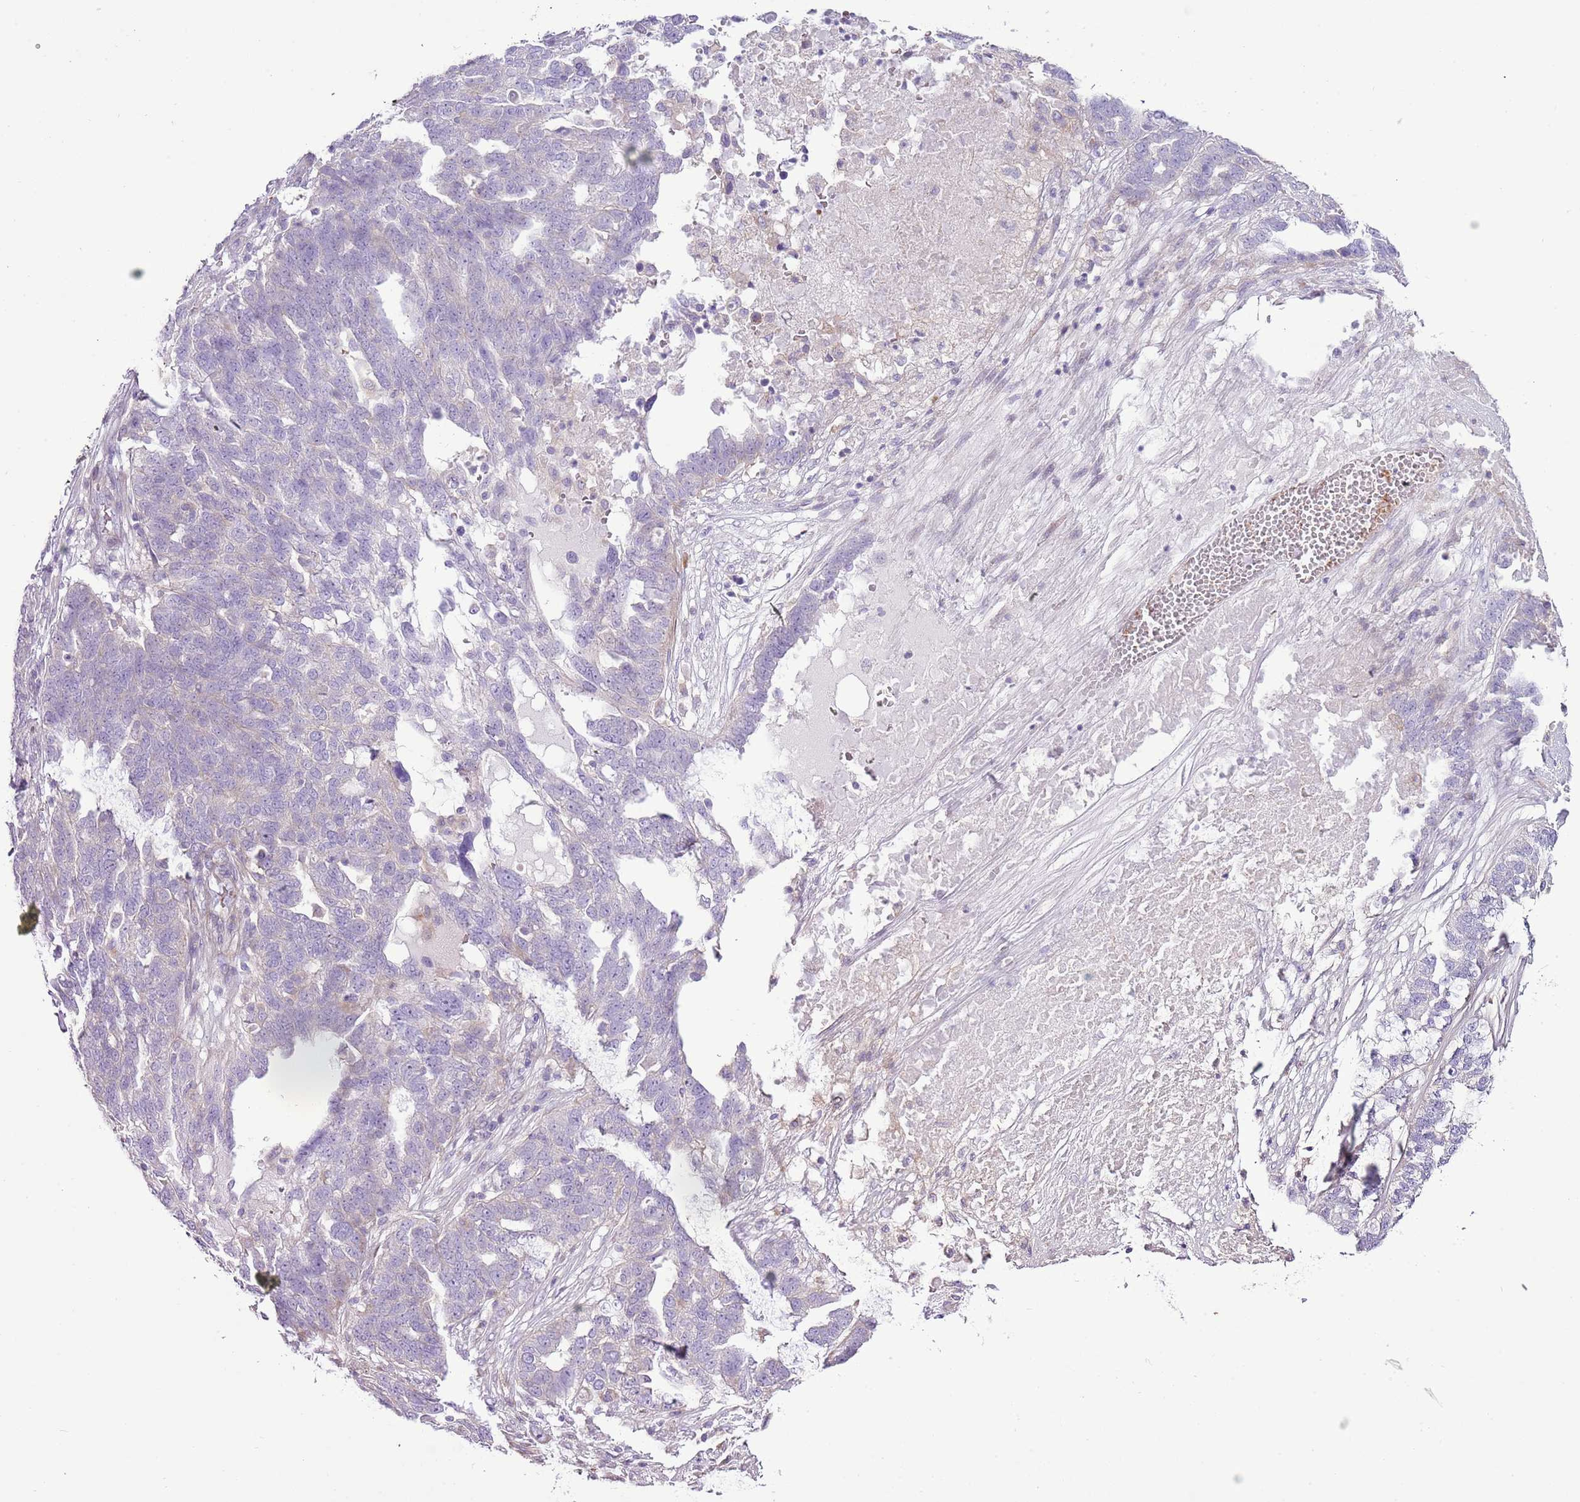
{"staining": {"intensity": "negative", "quantity": "none", "location": "none"}, "tissue": "ovarian cancer", "cell_type": "Tumor cells", "image_type": "cancer", "snomed": [{"axis": "morphology", "description": "Cystadenocarcinoma, serous, NOS"}, {"axis": "topography", "description": "Ovary"}], "caption": "IHC of human serous cystadenocarcinoma (ovarian) demonstrates no positivity in tumor cells.", "gene": "CHAC2", "patient": {"sex": "female", "age": 59}}